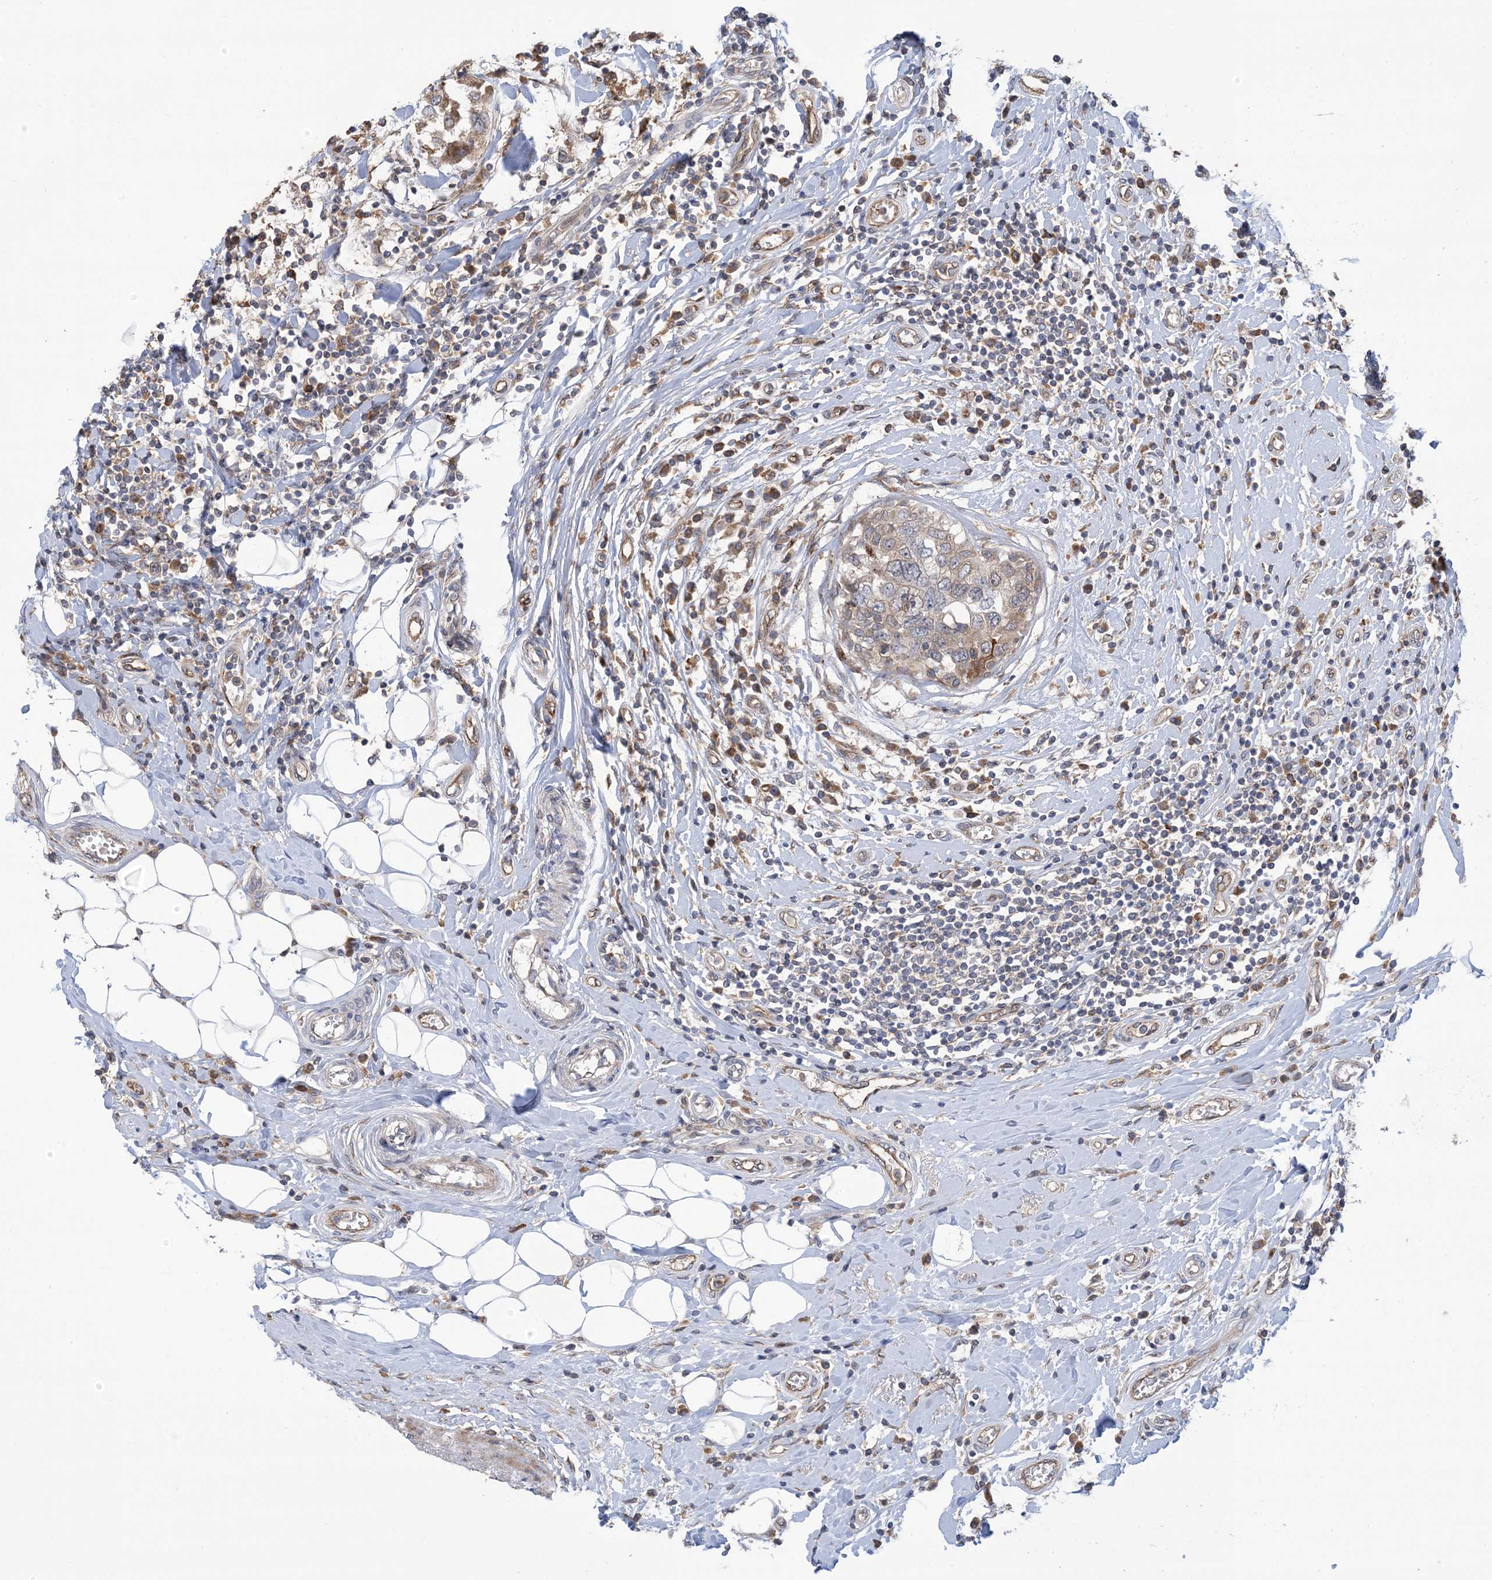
{"staining": {"intensity": "moderate", "quantity": "25%-75%", "location": "cytoplasmic/membranous"}, "tissue": "breast cancer", "cell_type": "Tumor cells", "image_type": "cancer", "snomed": [{"axis": "morphology", "description": "Duct carcinoma"}, {"axis": "topography", "description": "Breast"}], "caption": "DAB (3,3'-diaminobenzidine) immunohistochemical staining of human breast cancer exhibits moderate cytoplasmic/membranous protein expression in about 25%-75% of tumor cells. (brown staining indicates protein expression, while blue staining denotes nuclei).", "gene": "CLEC16A", "patient": {"sex": "female", "age": 27}}